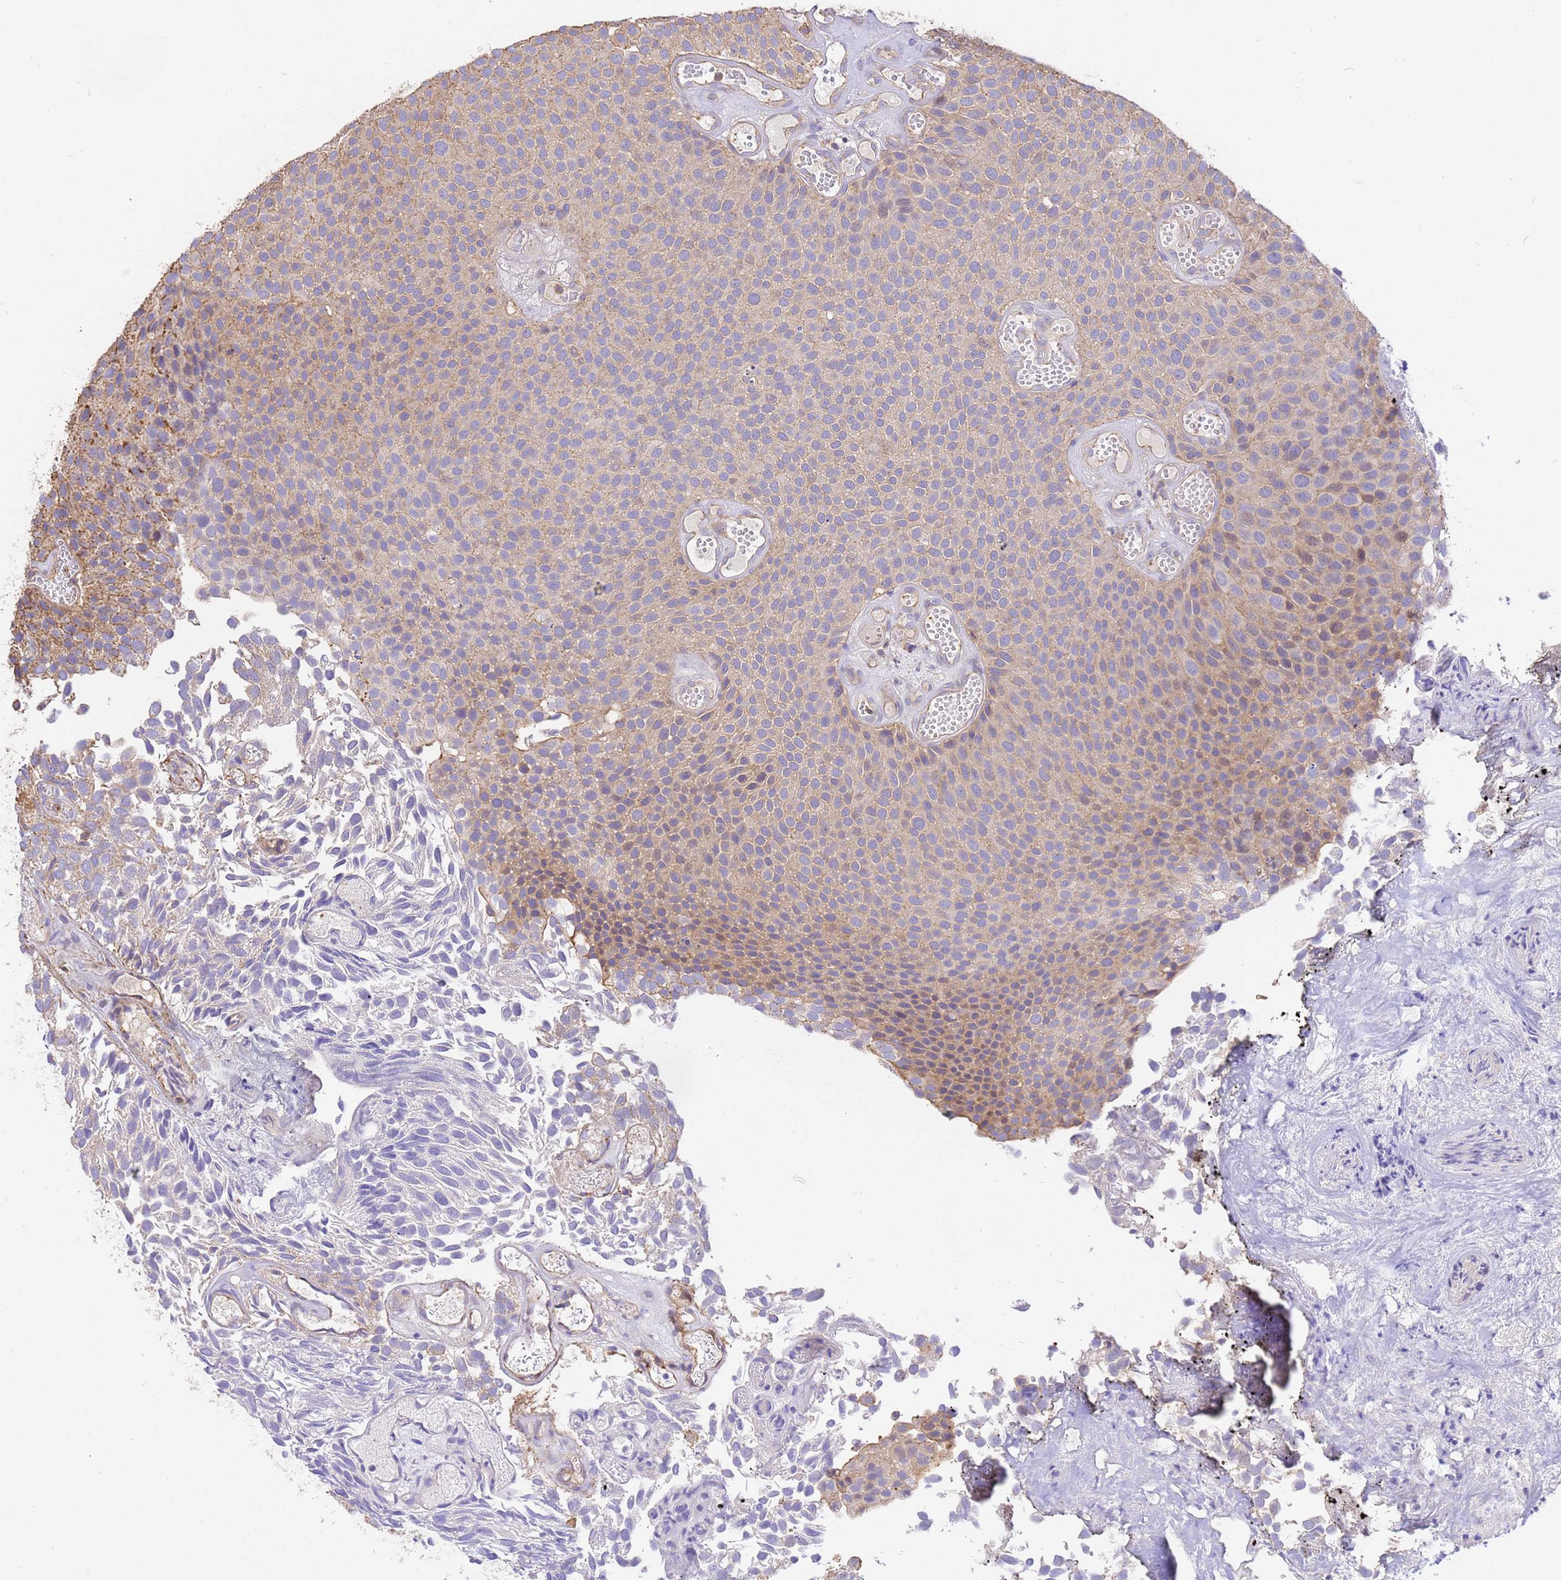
{"staining": {"intensity": "weak", "quantity": "25%-75%", "location": "cytoplasmic/membranous"}, "tissue": "urothelial cancer", "cell_type": "Tumor cells", "image_type": "cancer", "snomed": [{"axis": "morphology", "description": "Urothelial carcinoma, Low grade"}, {"axis": "topography", "description": "Urinary bladder"}], "caption": "Immunohistochemistry (IHC) photomicrograph of neoplastic tissue: low-grade urothelial carcinoma stained using IHC displays low levels of weak protein expression localized specifically in the cytoplasmic/membranous of tumor cells, appearing as a cytoplasmic/membranous brown color.", "gene": "WDR64", "patient": {"sex": "male", "age": 89}}